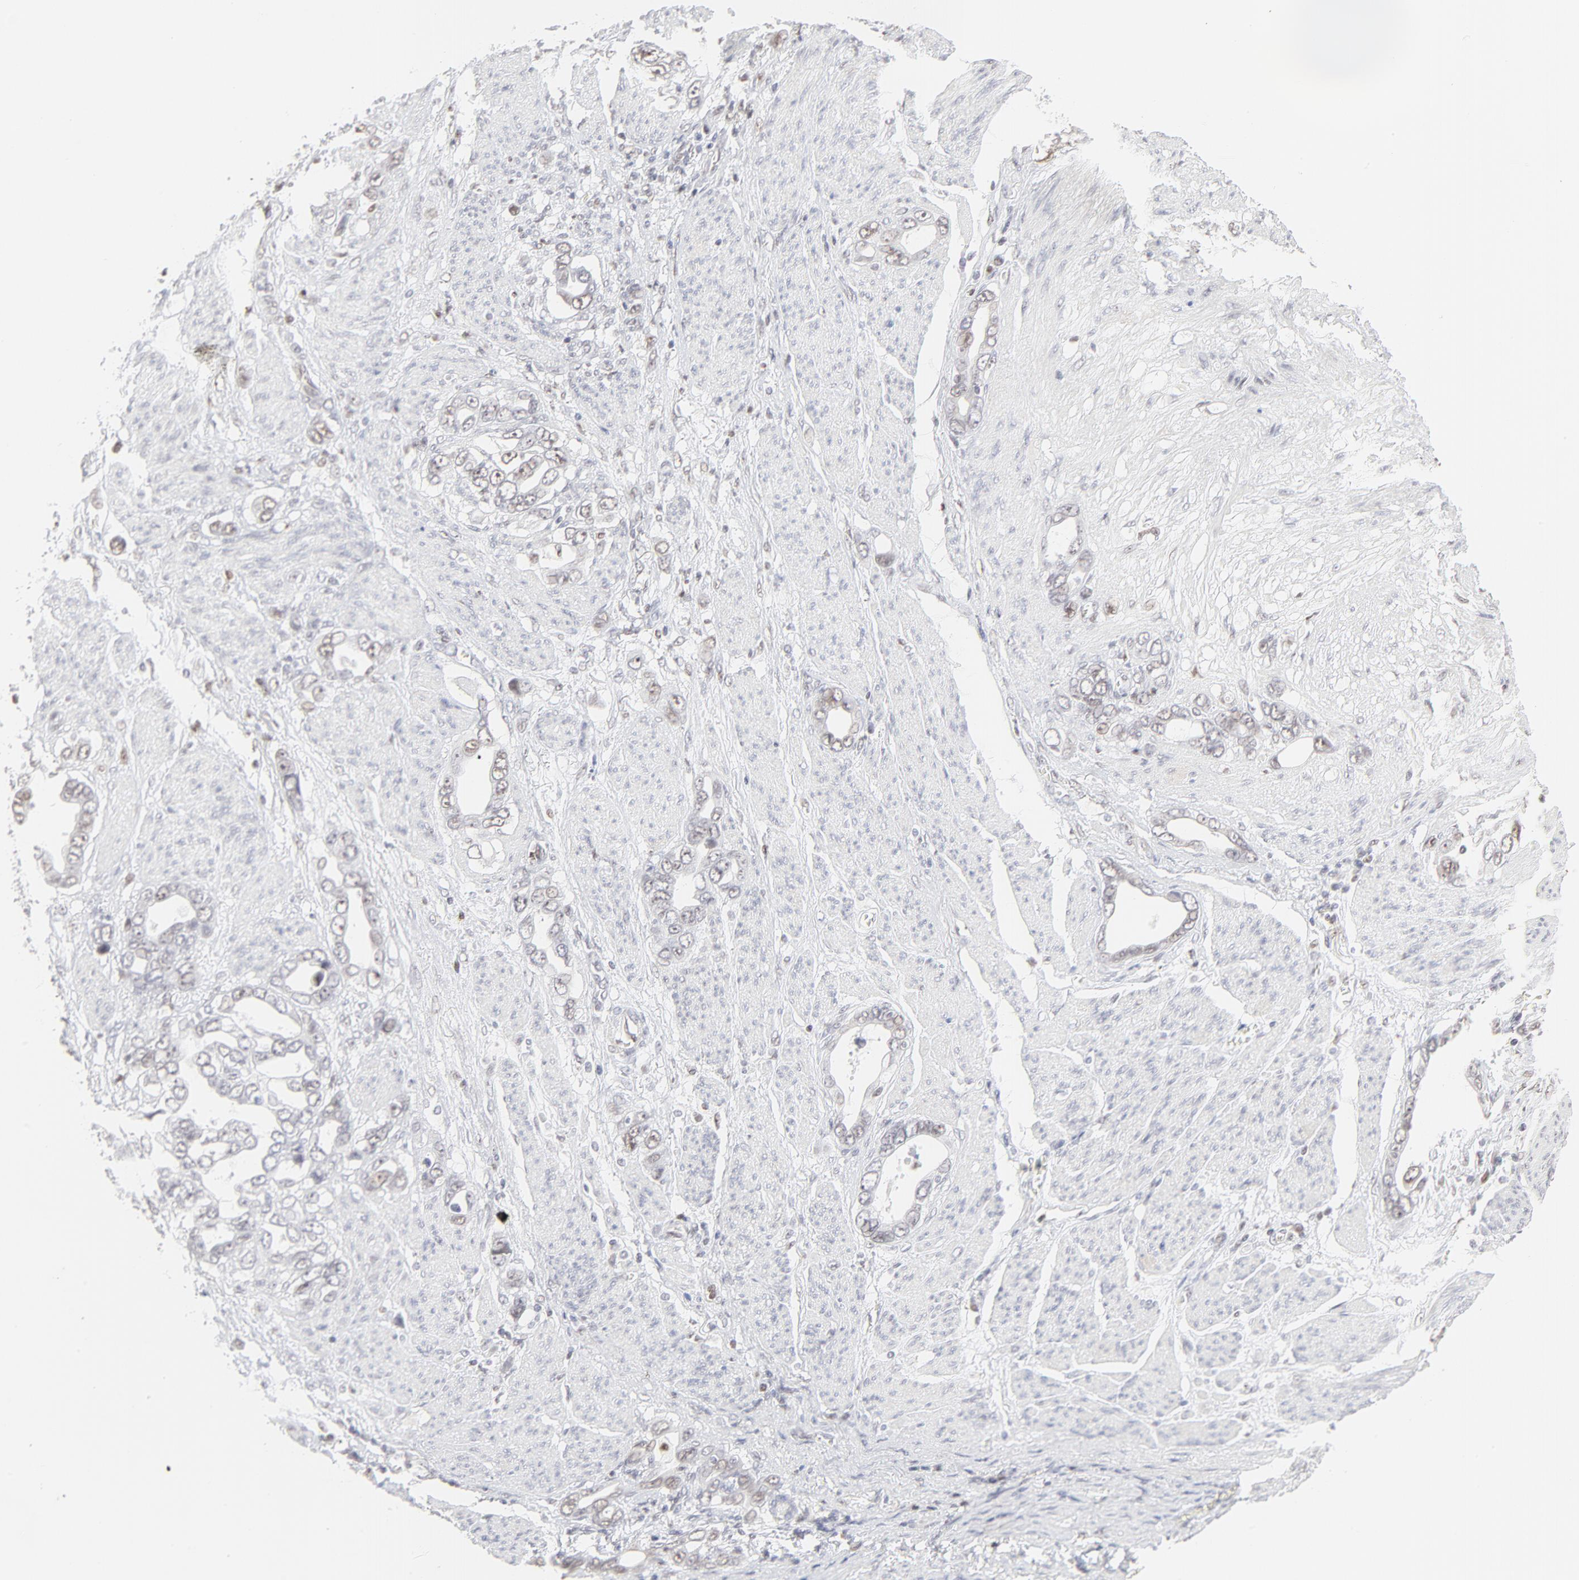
{"staining": {"intensity": "negative", "quantity": "none", "location": "none"}, "tissue": "stomach cancer", "cell_type": "Tumor cells", "image_type": "cancer", "snomed": [{"axis": "morphology", "description": "Adenocarcinoma, NOS"}, {"axis": "topography", "description": "Stomach"}], "caption": "There is no significant staining in tumor cells of stomach cancer (adenocarcinoma). (Stains: DAB (3,3'-diaminobenzidine) IHC with hematoxylin counter stain, Microscopy: brightfield microscopy at high magnification).", "gene": "NFIL3", "patient": {"sex": "male", "age": 78}}